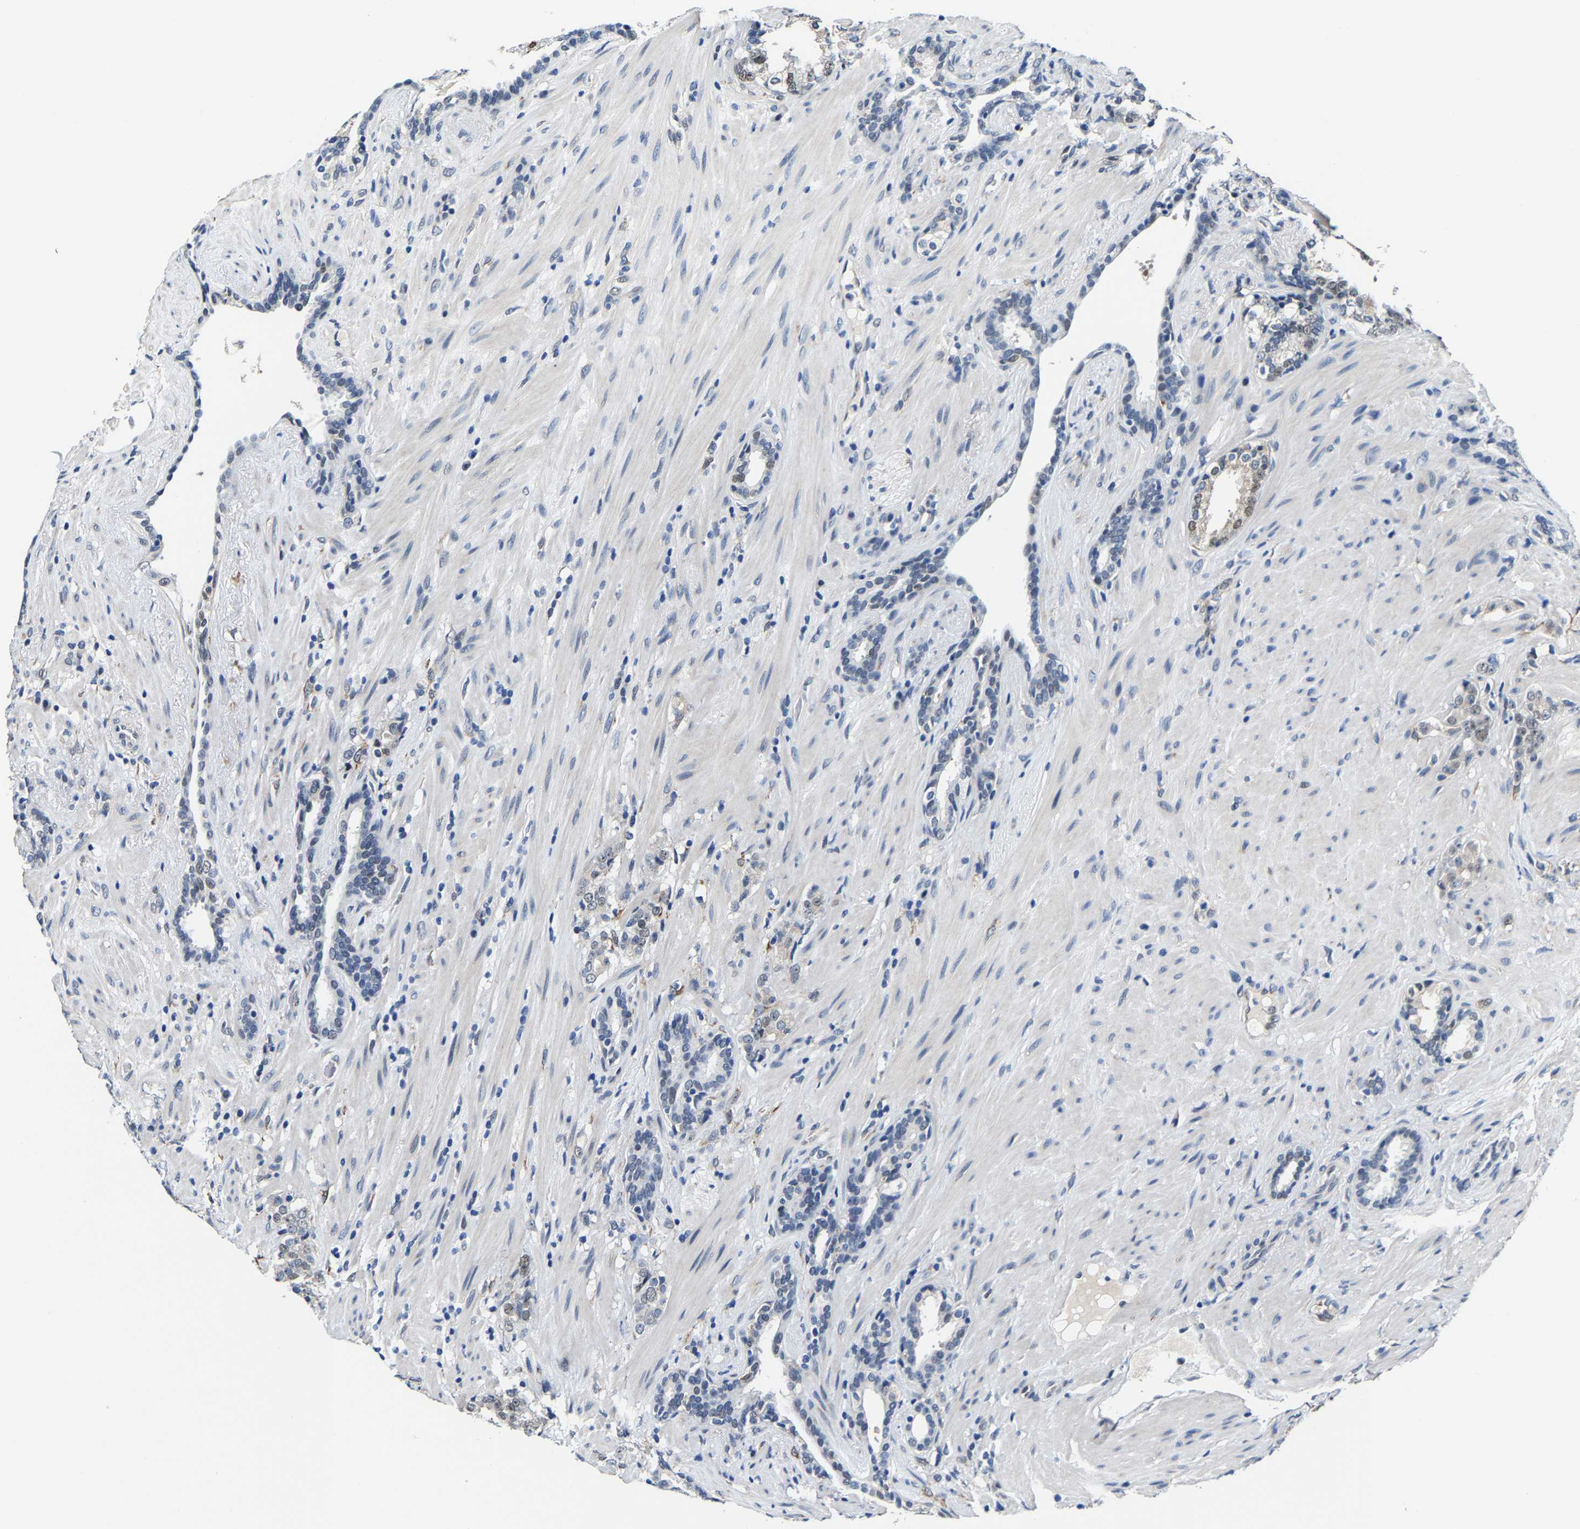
{"staining": {"intensity": "weak", "quantity": "<25%", "location": "nuclear"}, "tissue": "prostate cancer", "cell_type": "Tumor cells", "image_type": "cancer", "snomed": [{"axis": "morphology", "description": "Adenocarcinoma, High grade"}, {"axis": "topography", "description": "Prostate"}], "caption": "Immunohistochemistry (IHC) image of neoplastic tissue: human adenocarcinoma (high-grade) (prostate) stained with DAB exhibits no significant protein expression in tumor cells.", "gene": "METTL1", "patient": {"sex": "male", "age": 71}}